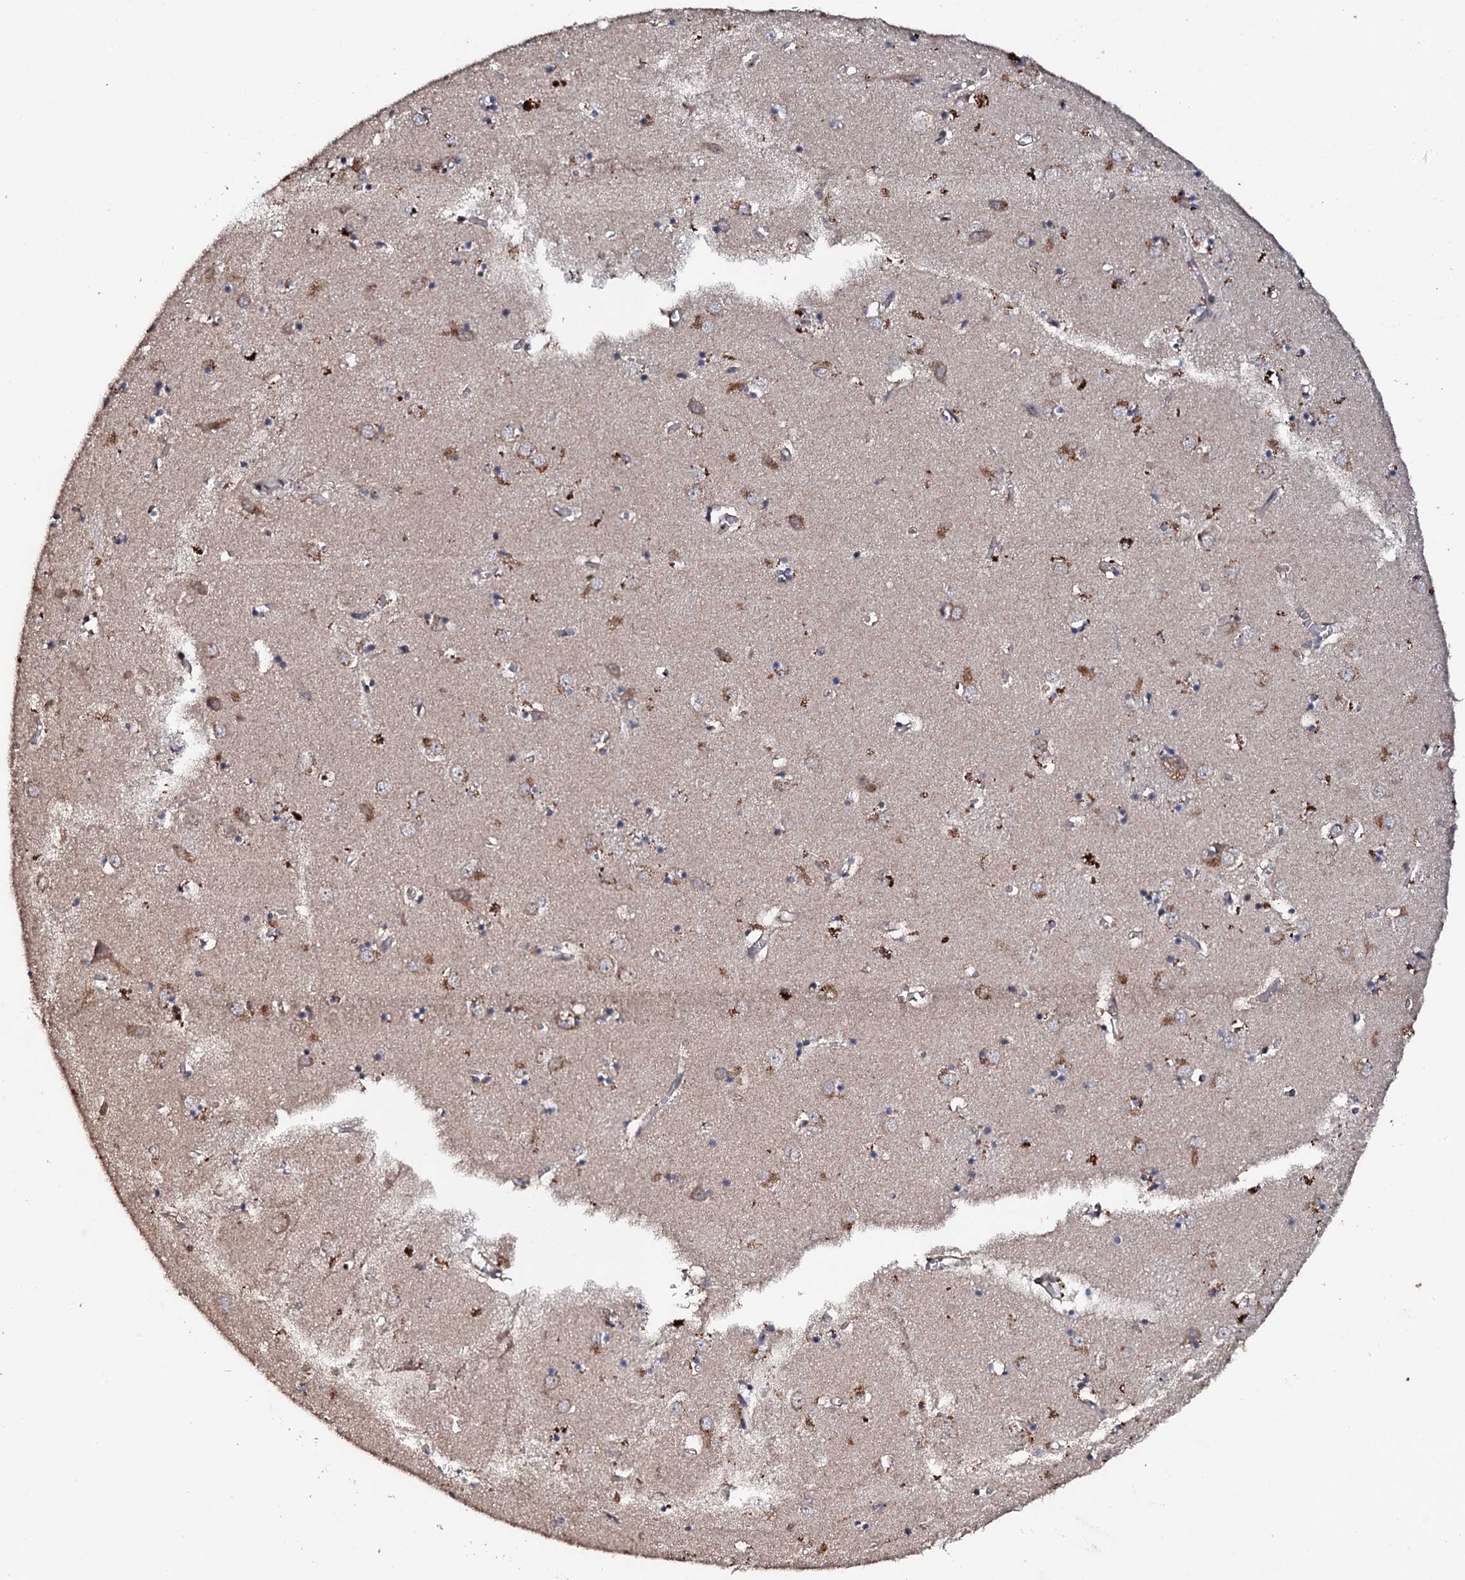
{"staining": {"intensity": "negative", "quantity": "none", "location": "none"}, "tissue": "caudate", "cell_type": "Glial cells", "image_type": "normal", "snomed": [{"axis": "morphology", "description": "Normal tissue, NOS"}, {"axis": "topography", "description": "Lateral ventricle wall"}], "caption": "Immunohistochemistry of normal human caudate displays no staining in glial cells.", "gene": "FAM111A", "patient": {"sex": "male", "age": 70}}